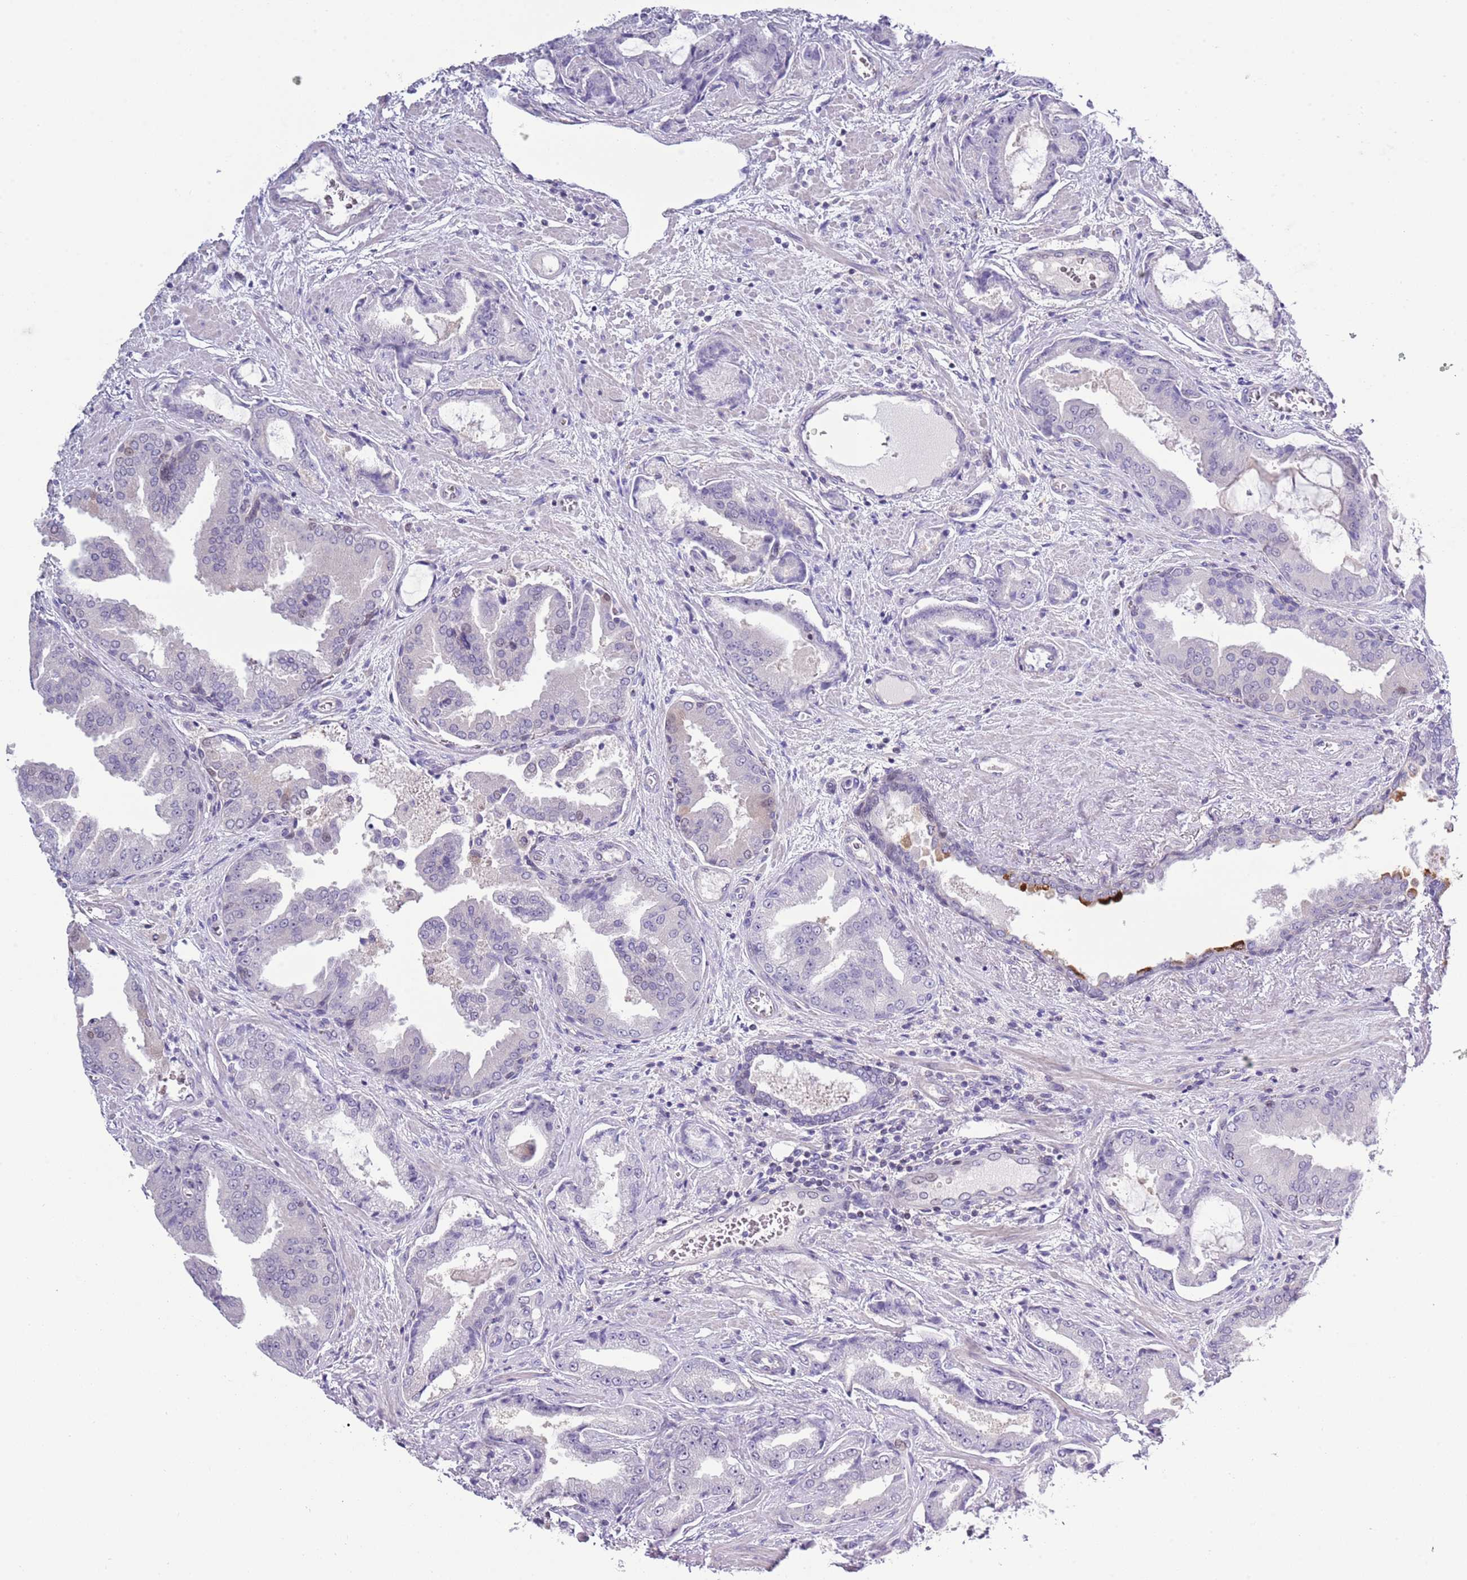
{"staining": {"intensity": "negative", "quantity": "none", "location": "none"}, "tissue": "prostate cancer", "cell_type": "Tumor cells", "image_type": "cancer", "snomed": [{"axis": "morphology", "description": "Adenocarcinoma, High grade"}, {"axis": "topography", "description": "Prostate"}], "caption": "High magnification brightfield microscopy of prostate high-grade adenocarcinoma stained with DAB (3,3'-diaminobenzidine) (brown) and counterstained with hematoxylin (blue): tumor cells show no significant expression.", "gene": "NBPF6", "patient": {"sex": "male", "age": 68}}